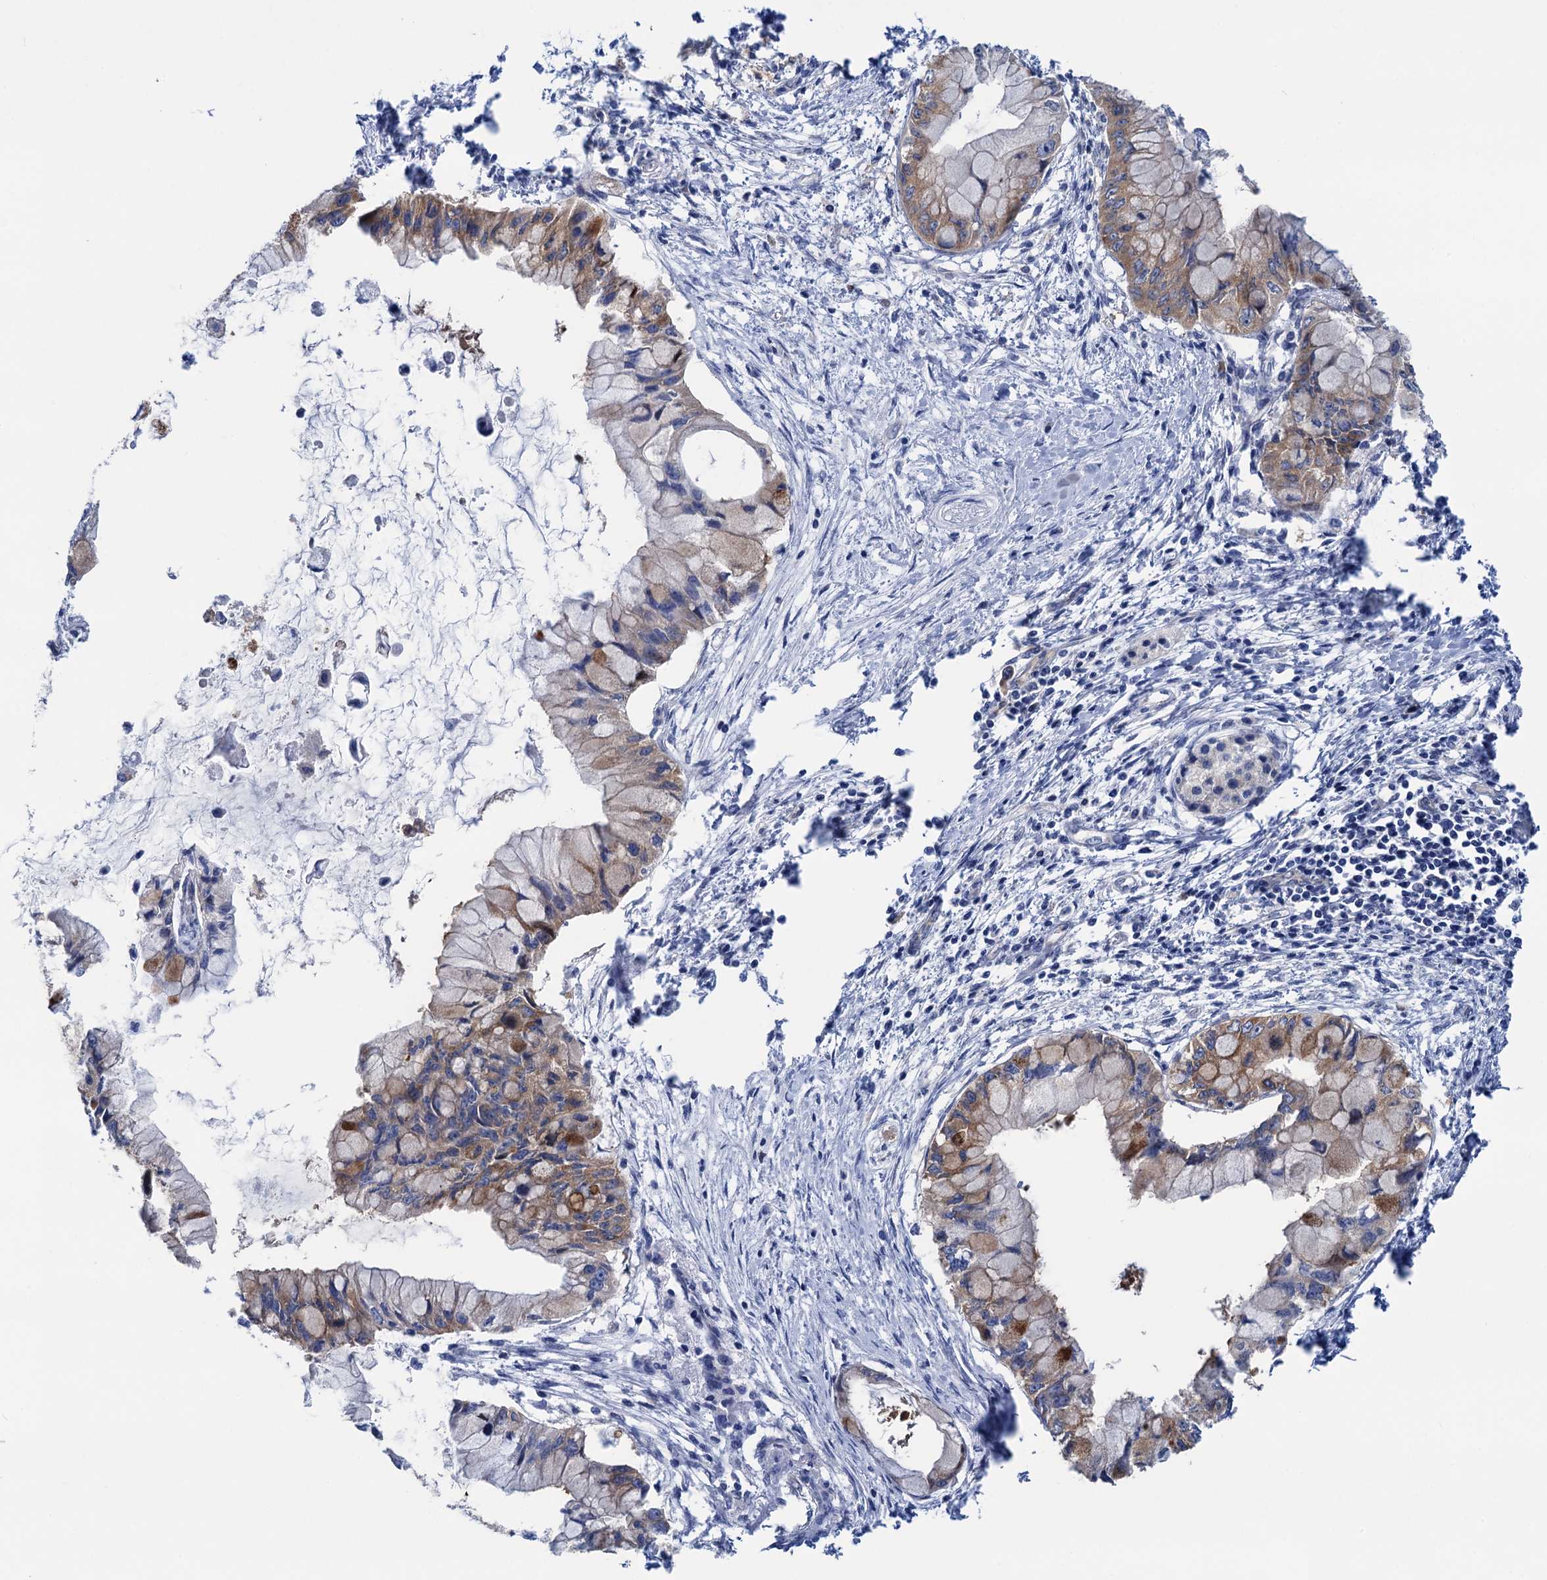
{"staining": {"intensity": "weak", "quantity": "25%-75%", "location": "cytoplasmic/membranous"}, "tissue": "pancreatic cancer", "cell_type": "Tumor cells", "image_type": "cancer", "snomed": [{"axis": "morphology", "description": "Adenocarcinoma, NOS"}, {"axis": "topography", "description": "Pancreas"}], "caption": "DAB immunohistochemical staining of human pancreatic cancer demonstrates weak cytoplasmic/membranous protein expression in approximately 25%-75% of tumor cells.", "gene": "ZNRD2", "patient": {"sex": "male", "age": 48}}